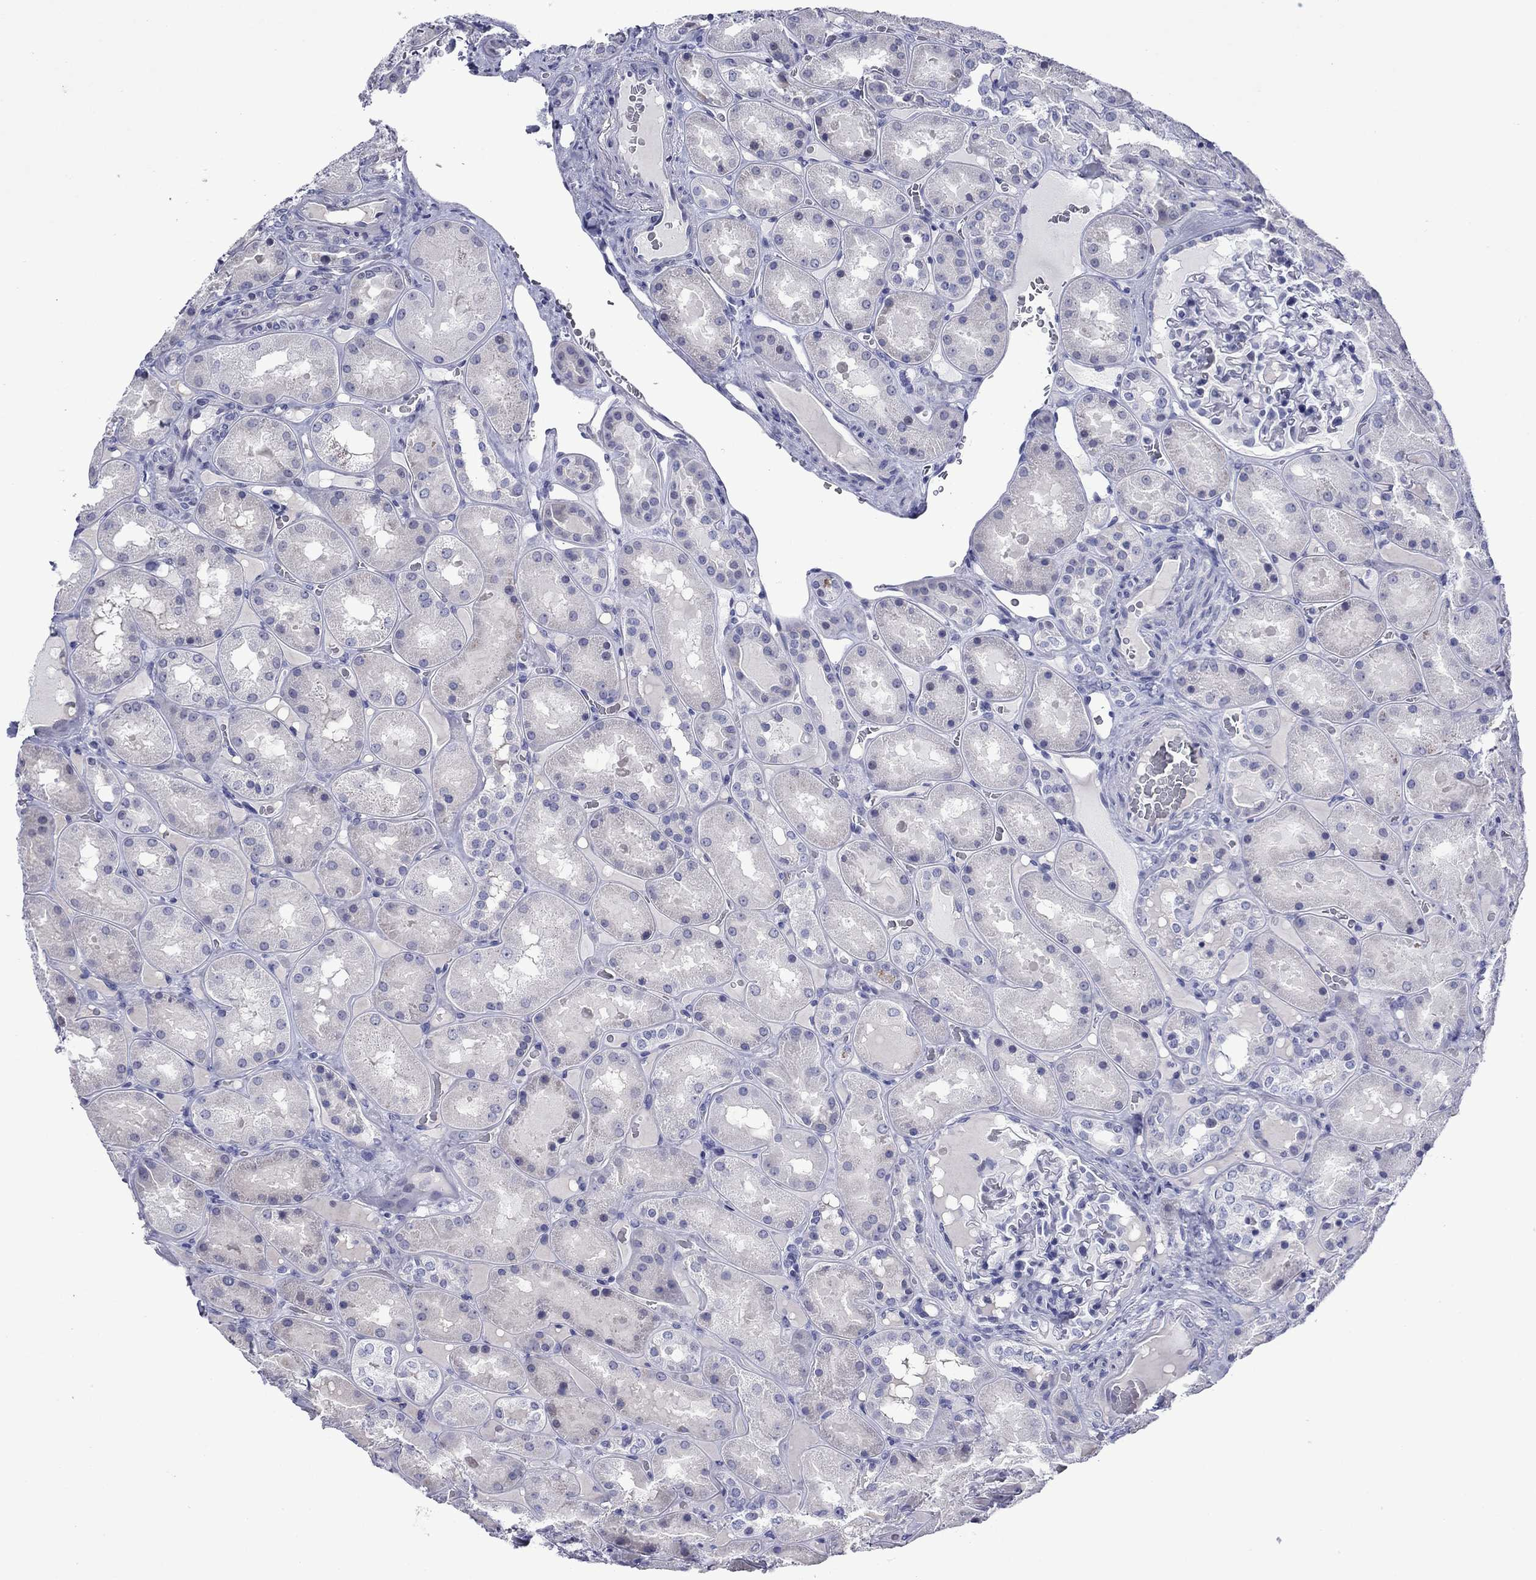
{"staining": {"intensity": "negative", "quantity": "none", "location": "none"}, "tissue": "kidney", "cell_type": "Cells in glomeruli", "image_type": "normal", "snomed": [{"axis": "morphology", "description": "Normal tissue, NOS"}, {"axis": "topography", "description": "Kidney"}], "caption": "Histopathology image shows no significant protein expression in cells in glomeruli of benign kidney.", "gene": "PIWIL1", "patient": {"sex": "male", "age": 73}}